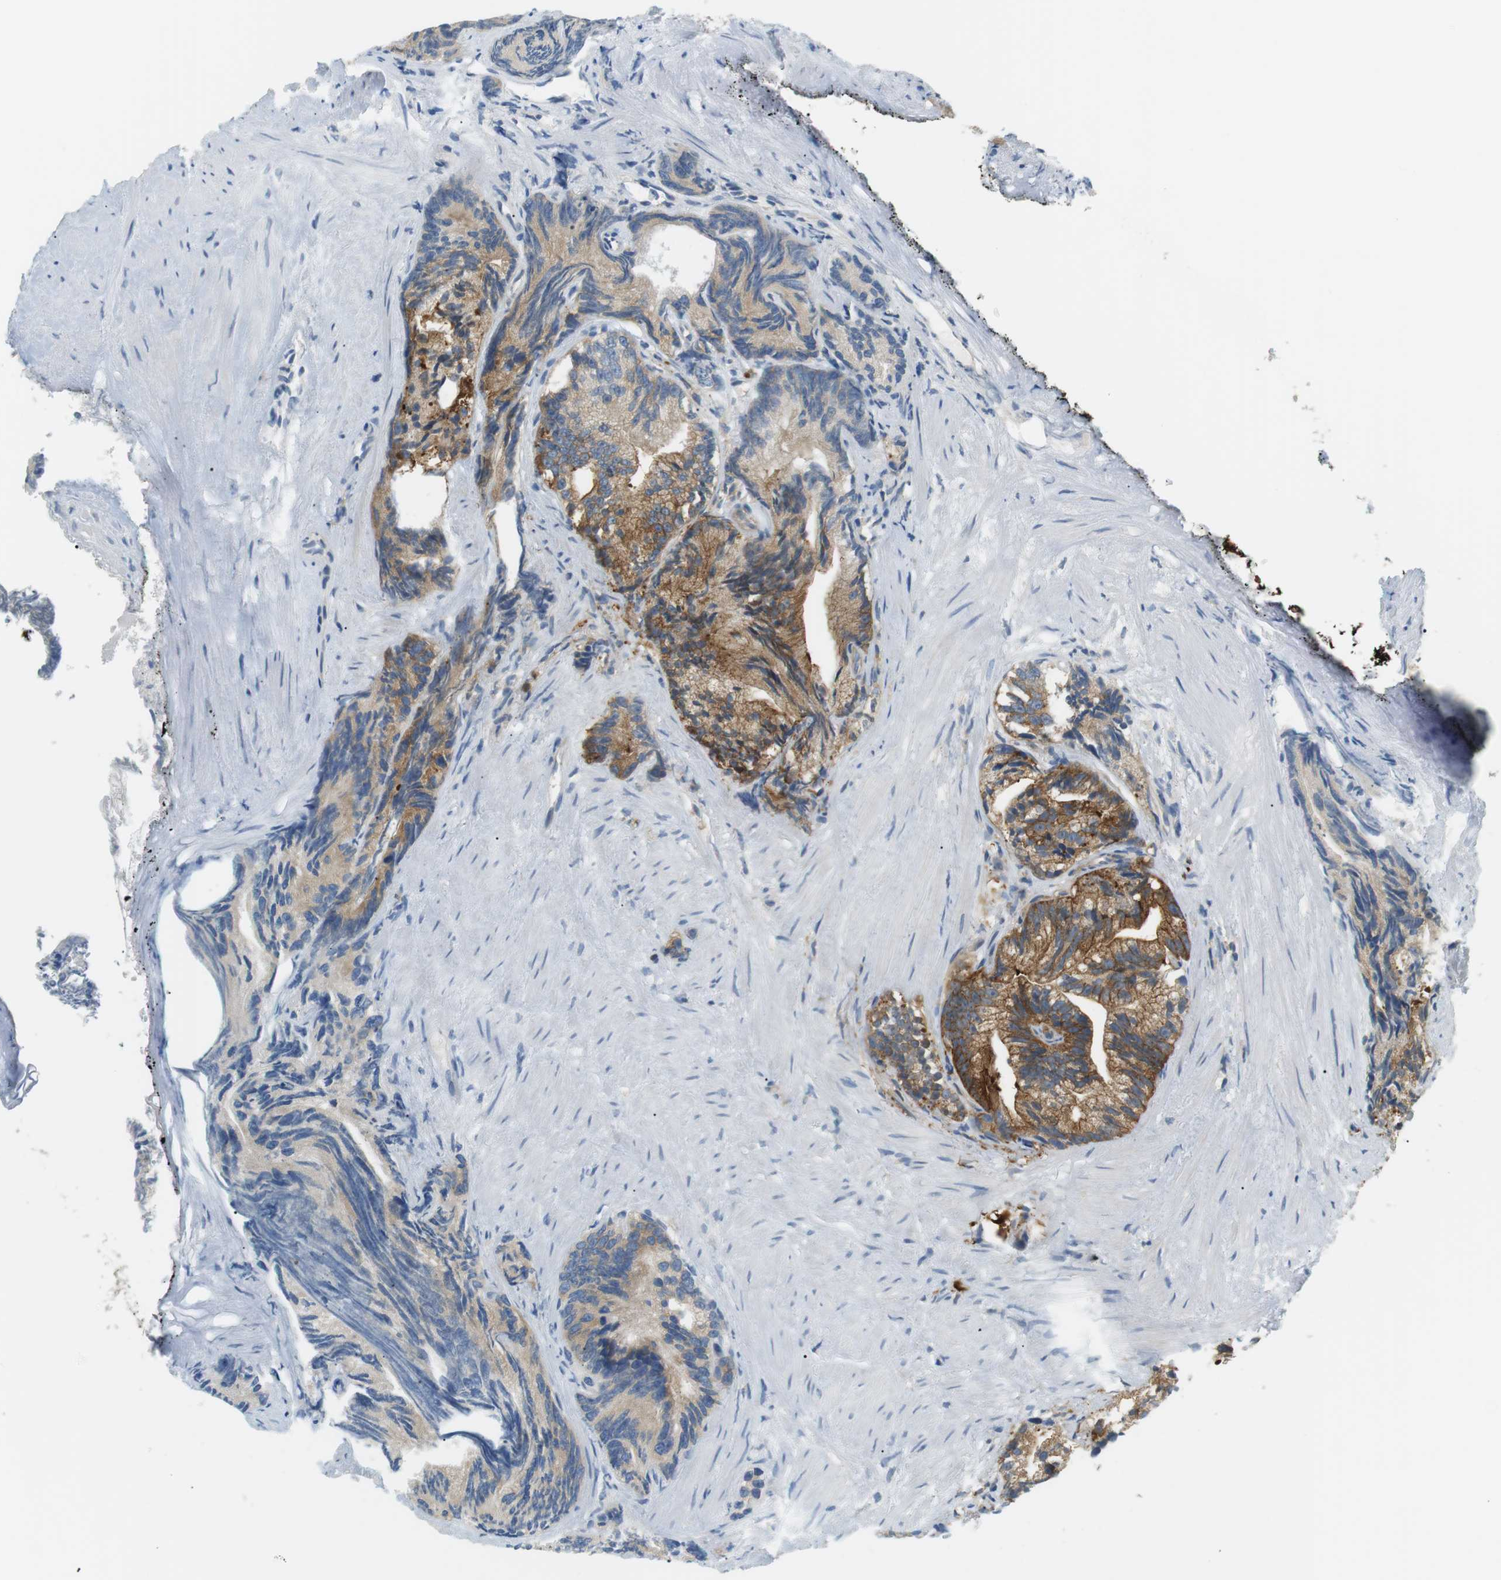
{"staining": {"intensity": "moderate", "quantity": ">75%", "location": "cytoplasmic/membranous"}, "tissue": "prostate cancer", "cell_type": "Tumor cells", "image_type": "cancer", "snomed": [{"axis": "morphology", "description": "Adenocarcinoma, Low grade"}, {"axis": "topography", "description": "Prostate"}], "caption": "DAB immunohistochemical staining of prostate adenocarcinoma (low-grade) demonstrates moderate cytoplasmic/membranous protein staining in approximately >75% of tumor cells. (DAB (3,3'-diaminobenzidine) IHC with brightfield microscopy, high magnification).", "gene": "TMEM200A", "patient": {"sex": "male", "age": 89}}